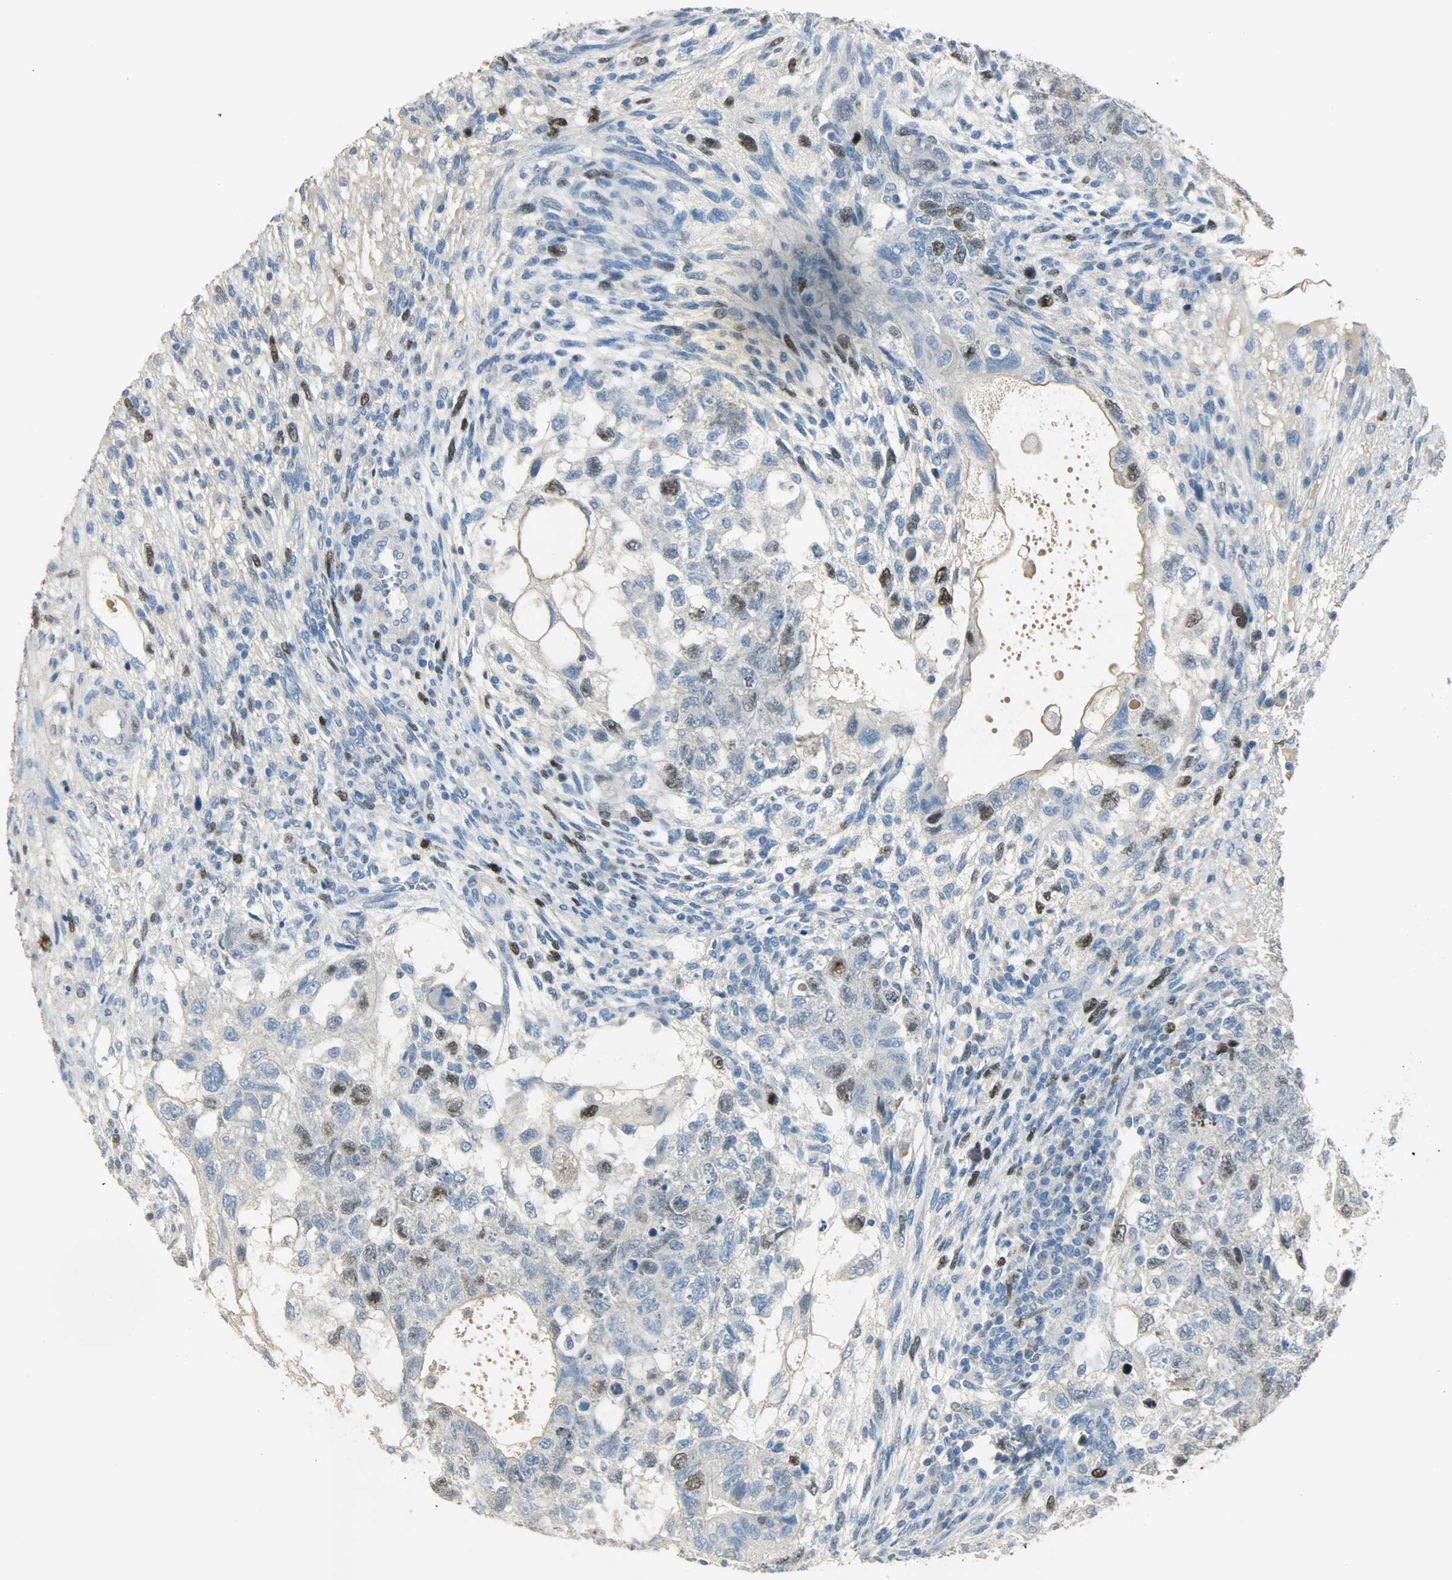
{"staining": {"intensity": "strong", "quantity": "<25%", "location": "cytoplasmic/membranous,nuclear"}, "tissue": "testis cancer", "cell_type": "Tumor cells", "image_type": "cancer", "snomed": [{"axis": "morphology", "description": "Normal tissue, NOS"}, {"axis": "morphology", "description": "Carcinoma, Embryonal, NOS"}, {"axis": "topography", "description": "Testis"}], "caption": "Human testis cancer stained with a protein marker reveals strong staining in tumor cells.", "gene": "TPX2", "patient": {"sex": "male", "age": 36}}